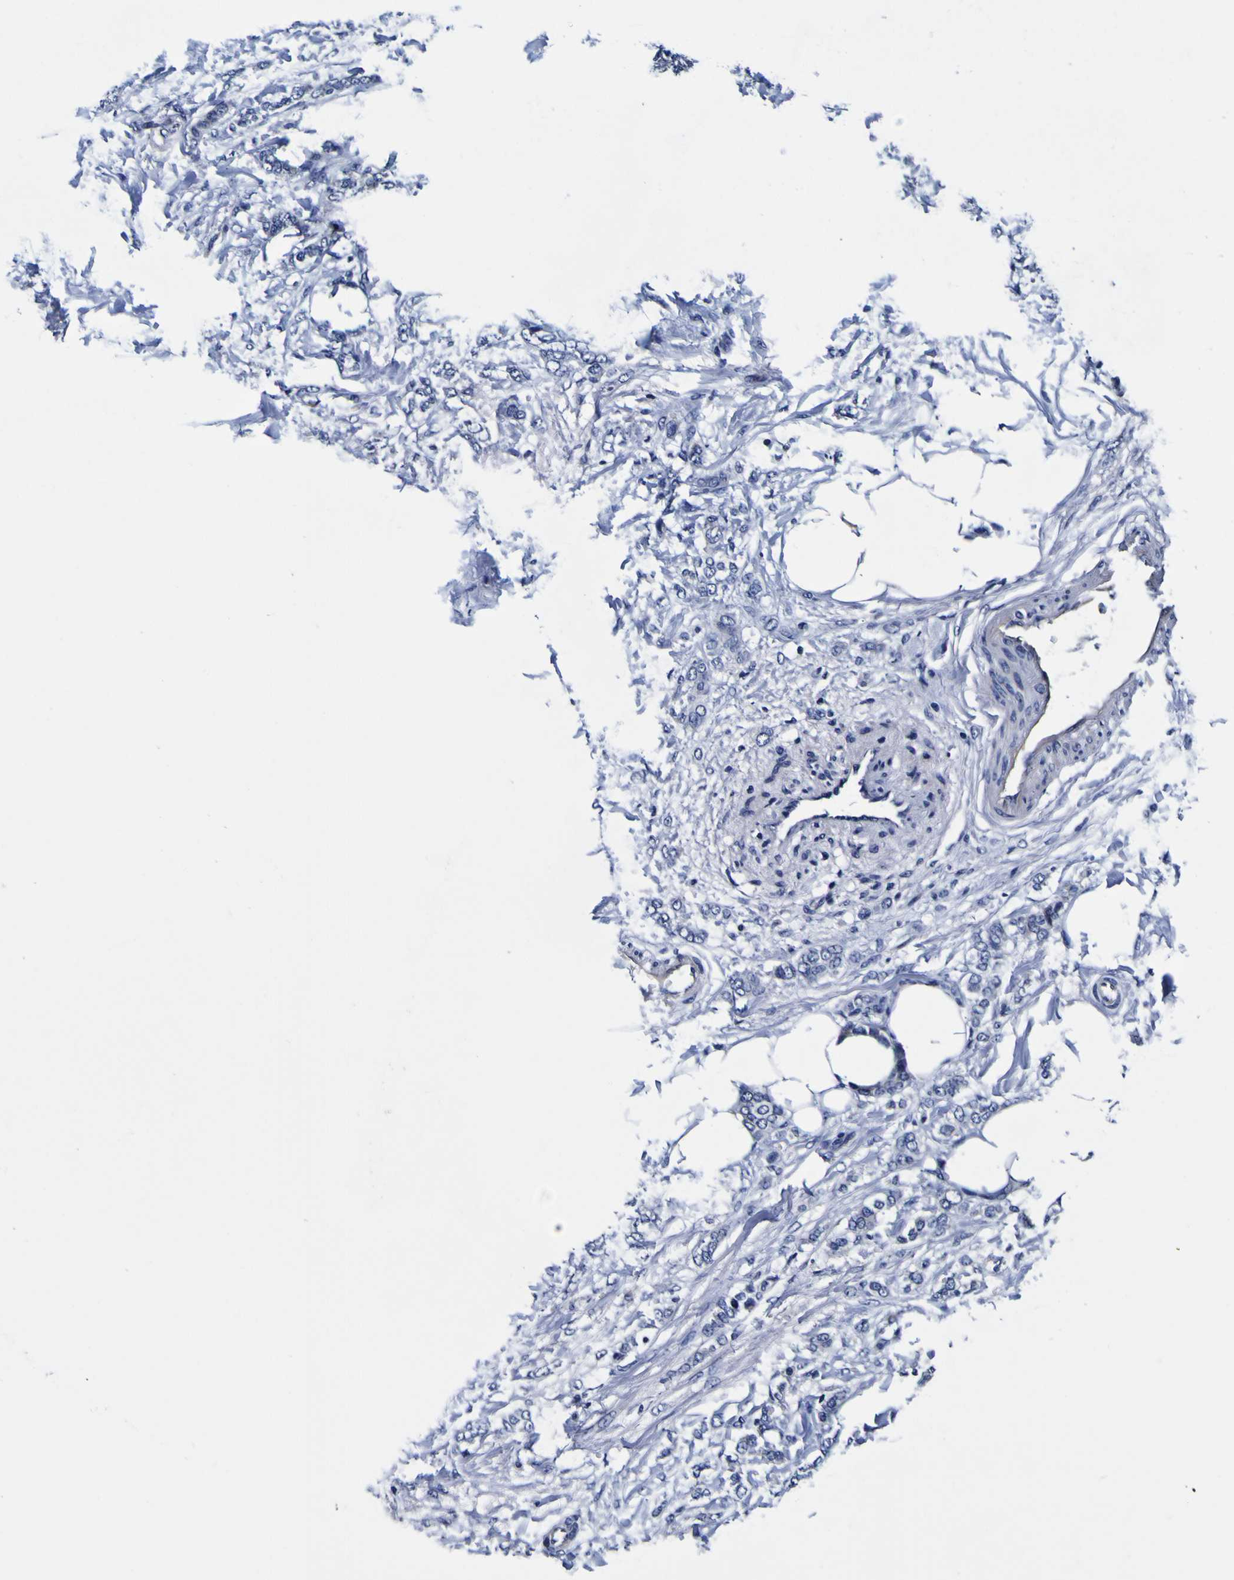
{"staining": {"intensity": "negative", "quantity": "none", "location": "none"}, "tissue": "breast cancer", "cell_type": "Tumor cells", "image_type": "cancer", "snomed": [{"axis": "morphology", "description": "Lobular carcinoma, in situ"}, {"axis": "morphology", "description": "Lobular carcinoma"}, {"axis": "topography", "description": "Breast"}], "caption": "Immunohistochemical staining of human lobular carcinoma in situ (breast) exhibits no significant positivity in tumor cells.", "gene": "PDLIM4", "patient": {"sex": "female", "age": 41}}